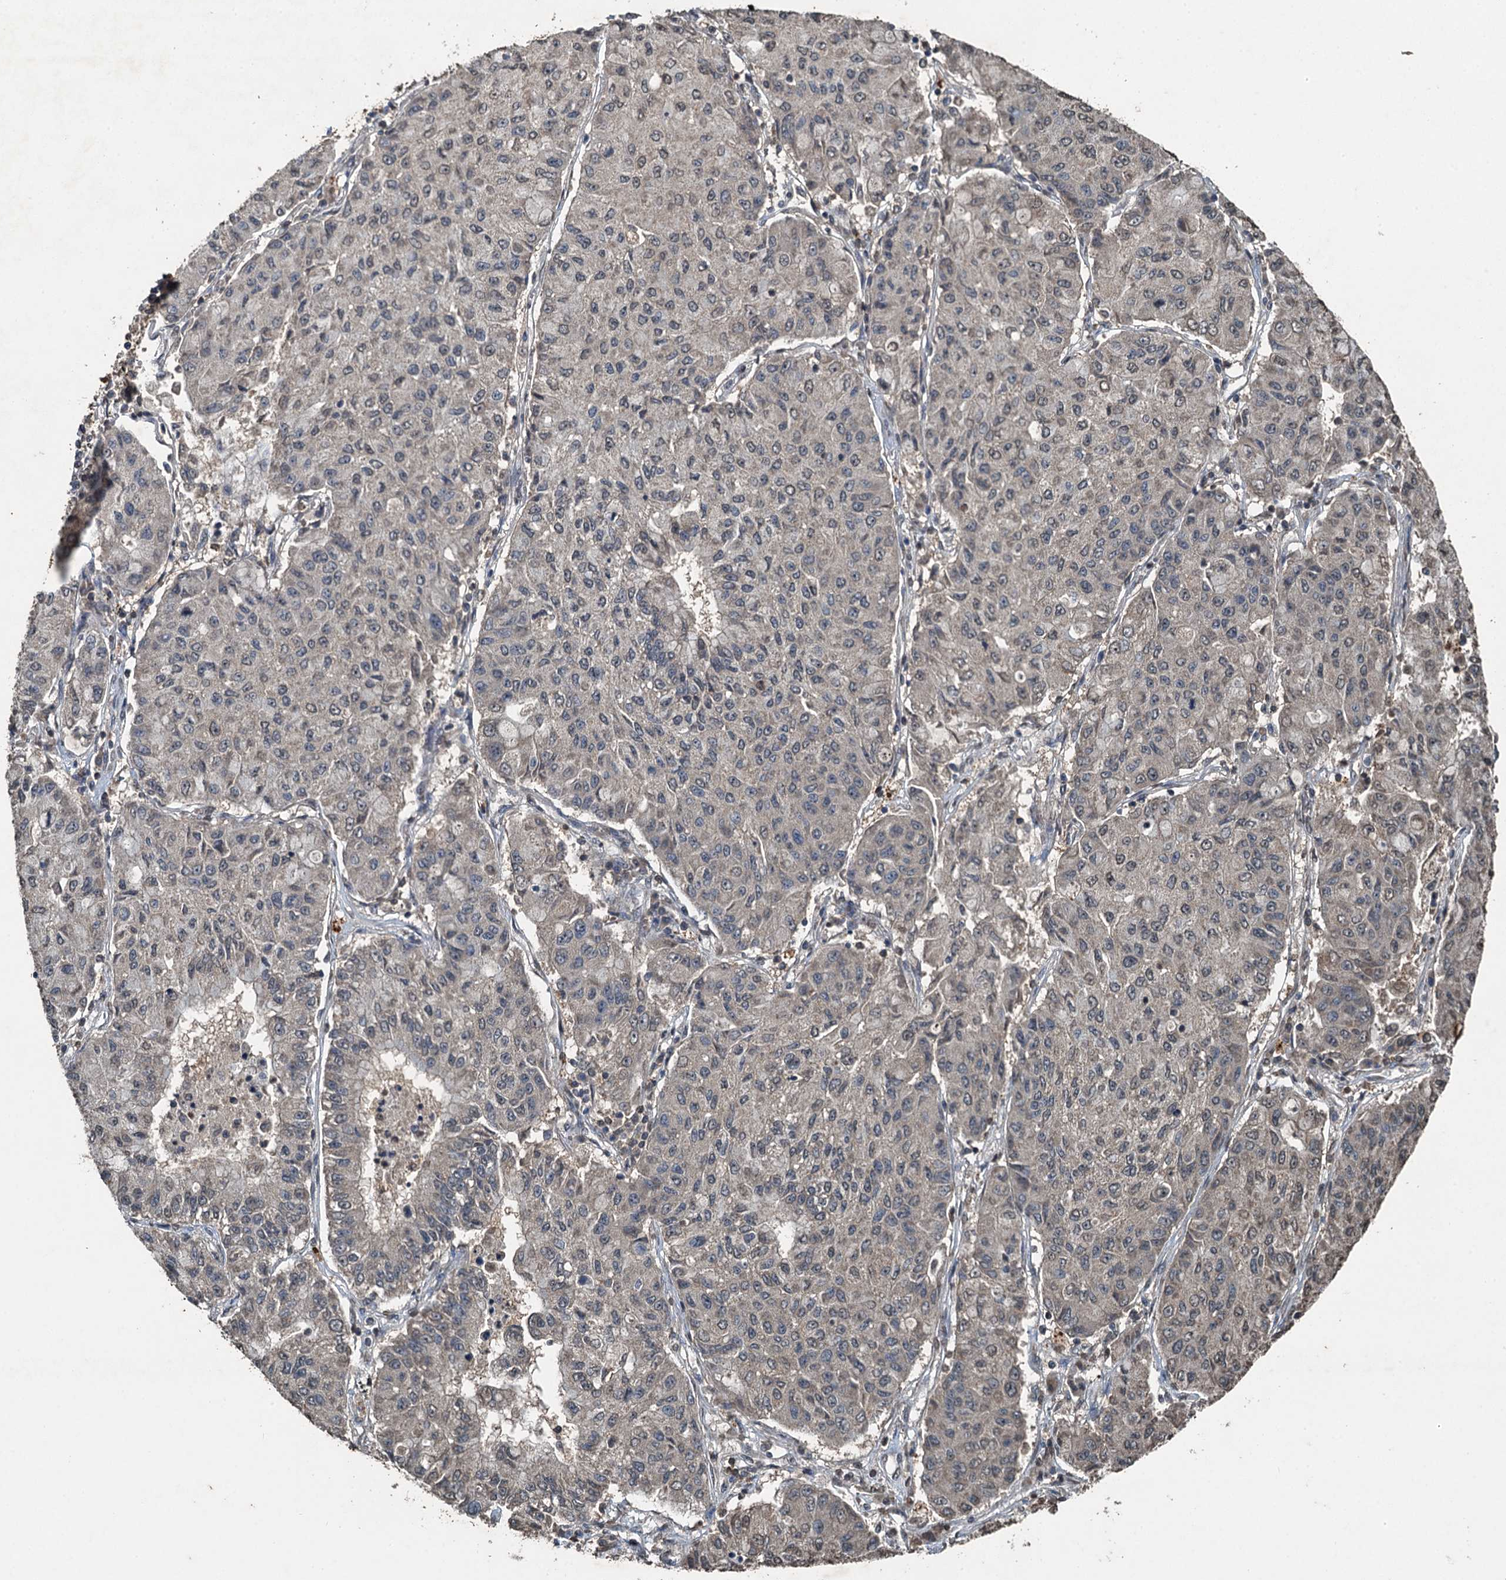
{"staining": {"intensity": "negative", "quantity": "none", "location": "none"}, "tissue": "lung cancer", "cell_type": "Tumor cells", "image_type": "cancer", "snomed": [{"axis": "morphology", "description": "Squamous cell carcinoma, NOS"}, {"axis": "topography", "description": "Lung"}], "caption": "There is no significant expression in tumor cells of lung cancer (squamous cell carcinoma).", "gene": "TCTN1", "patient": {"sex": "male", "age": 74}}